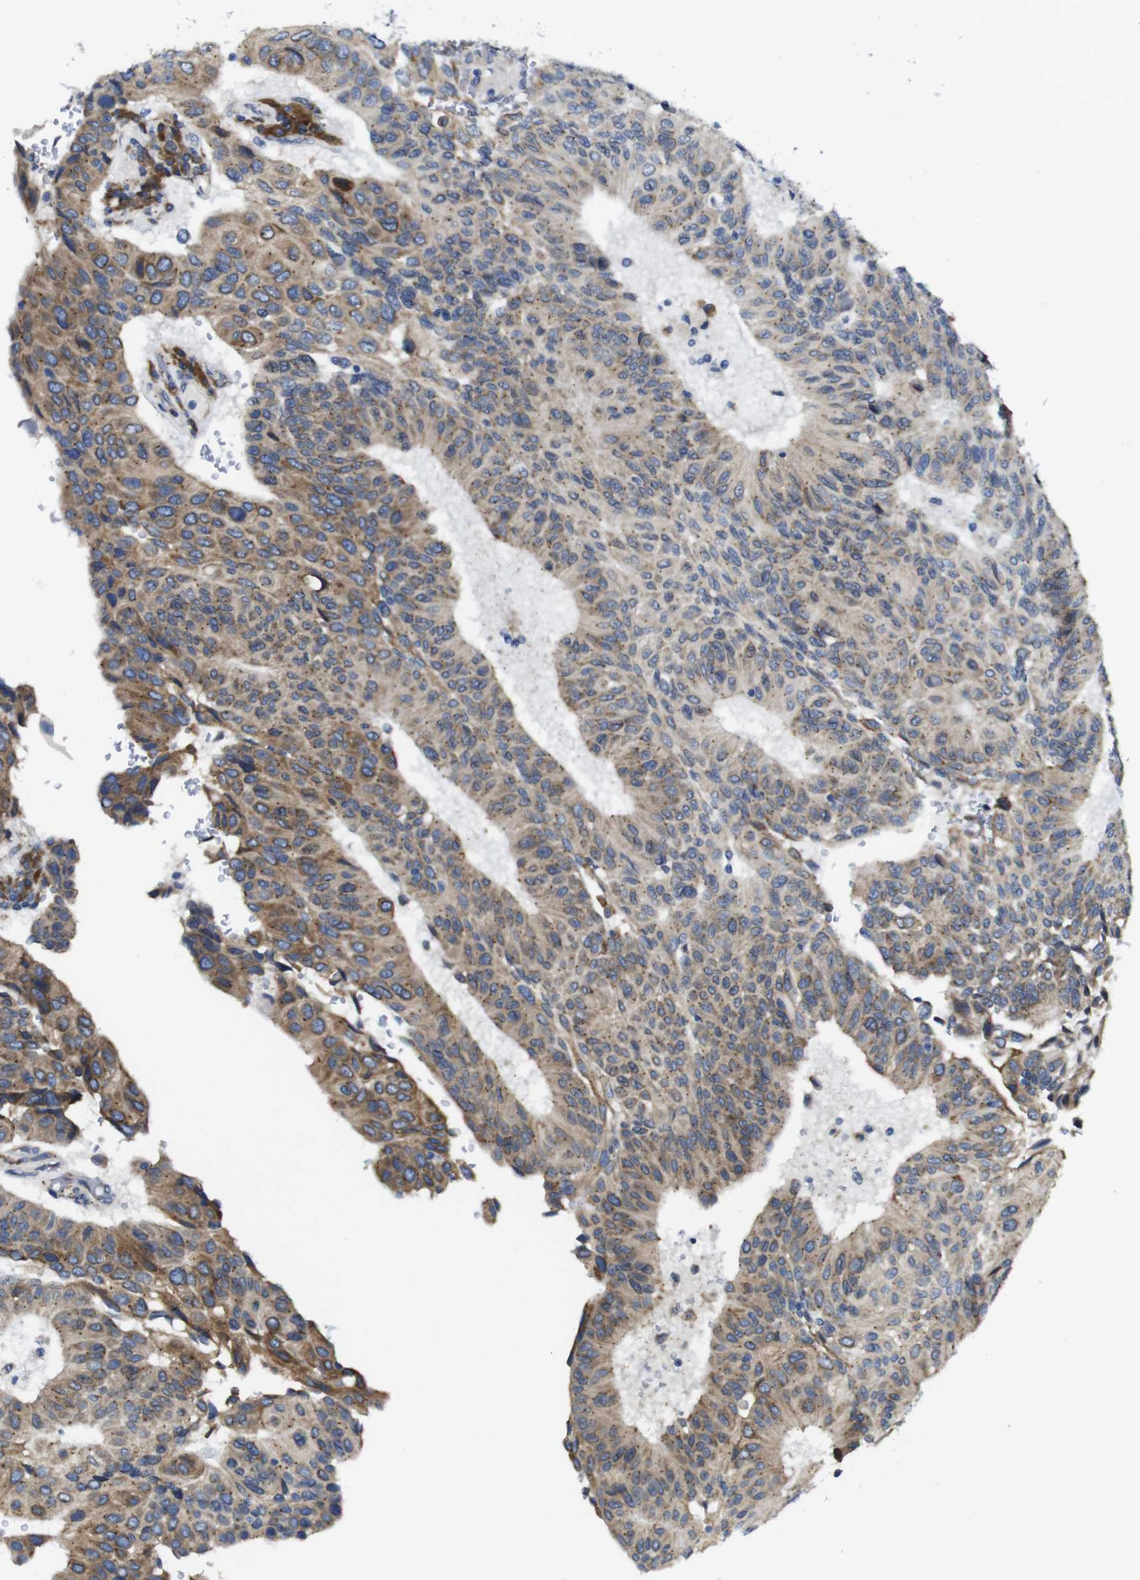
{"staining": {"intensity": "moderate", "quantity": "25%-75%", "location": "cytoplasmic/membranous"}, "tissue": "urothelial cancer", "cell_type": "Tumor cells", "image_type": "cancer", "snomed": [{"axis": "morphology", "description": "Urothelial carcinoma, High grade"}, {"axis": "topography", "description": "Urinary bladder"}], "caption": "Human urothelial carcinoma (high-grade) stained with a brown dye reveals moderate cytoplasmic/membranous positive expression in approximately 25%-75% of tumor cells.", "gene": "DDRGK1", "patient": {"sex": "male", "age": 66}}